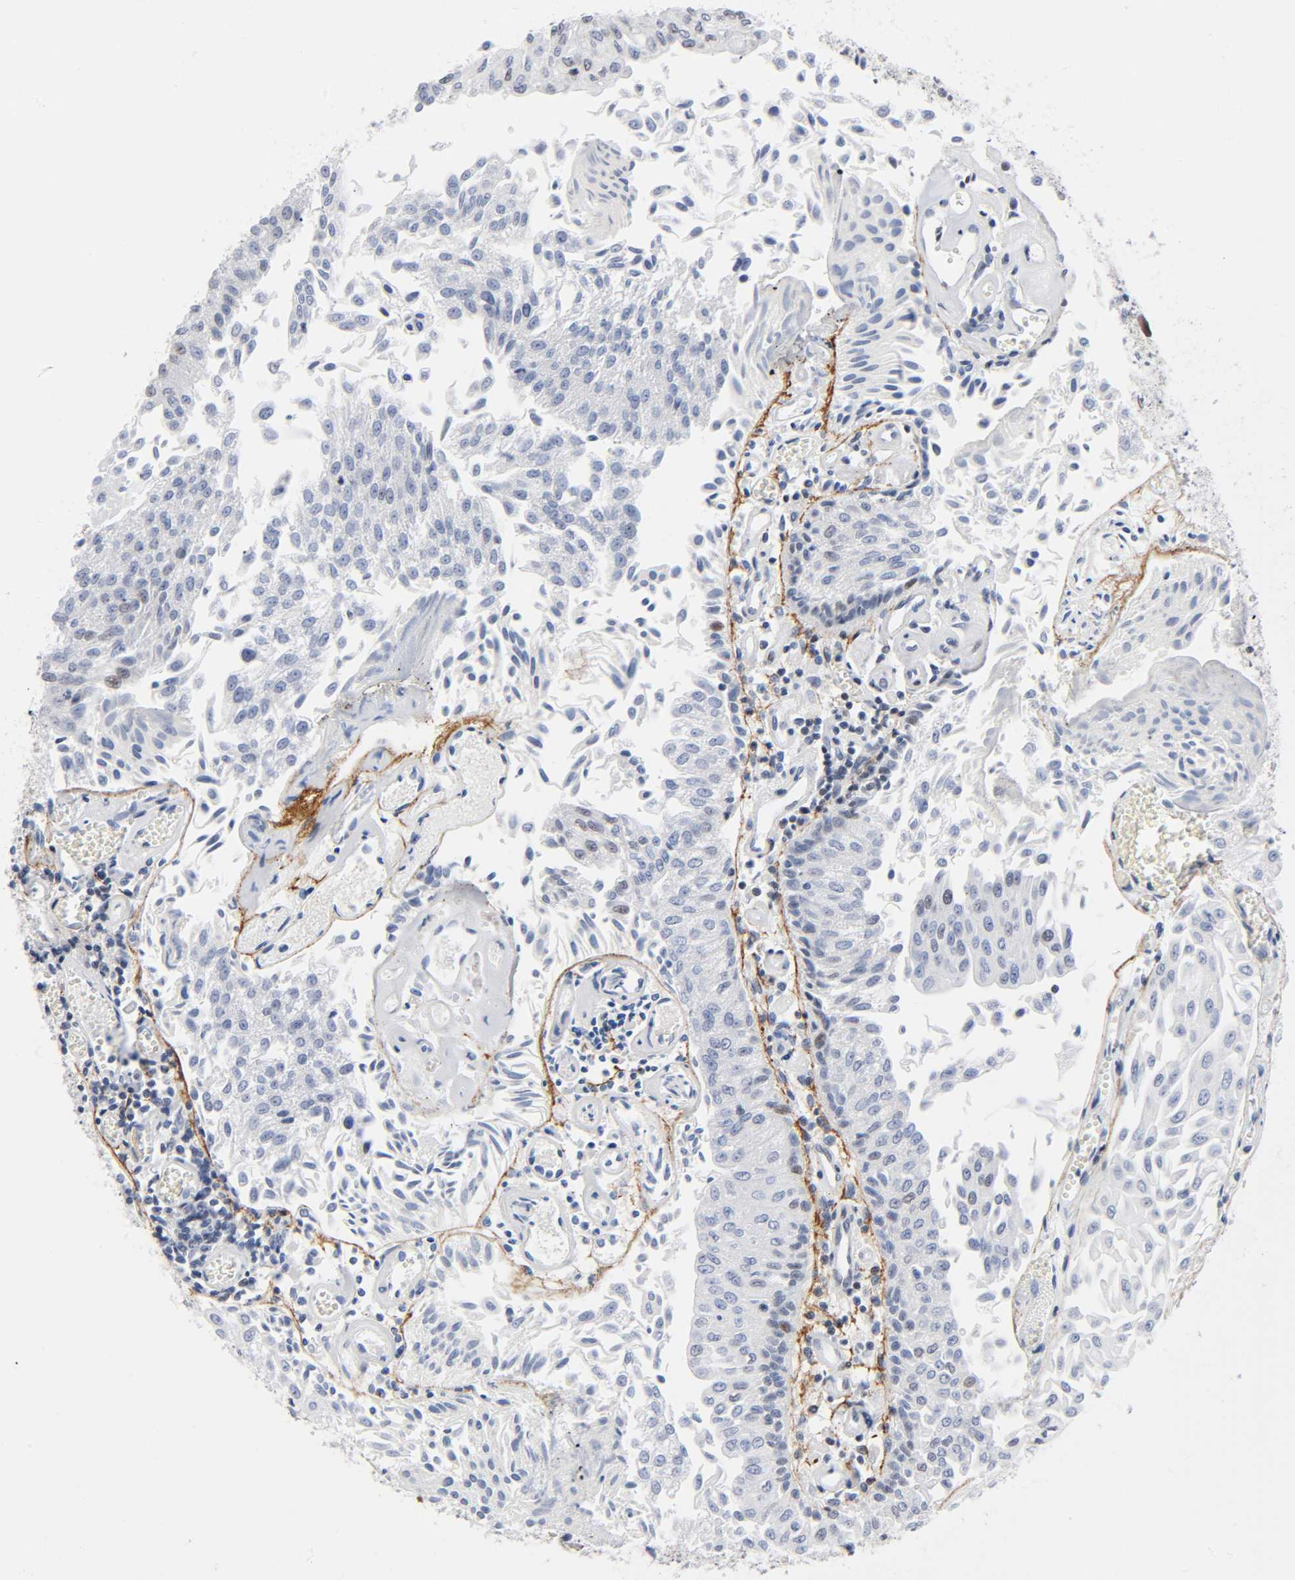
{"staining": {"intensity": "negative", "quantity": "none", "location": "none"}, "tissue": "urothelial cancer", "cell_type": "Tumor cells", "image_type": "cancer", "snomed": [{"axis": "morphology", "description": "Urothelial carcinoma, Low grade"}, {"axis": "topography", "description": "Urinary bladder"}], "caption": "Histopathology image shows no significant protein positivity in tumor cells of urothelial cancer.", "gene": "DIDO1", "patient": {"sex": "male", "age": 86}}